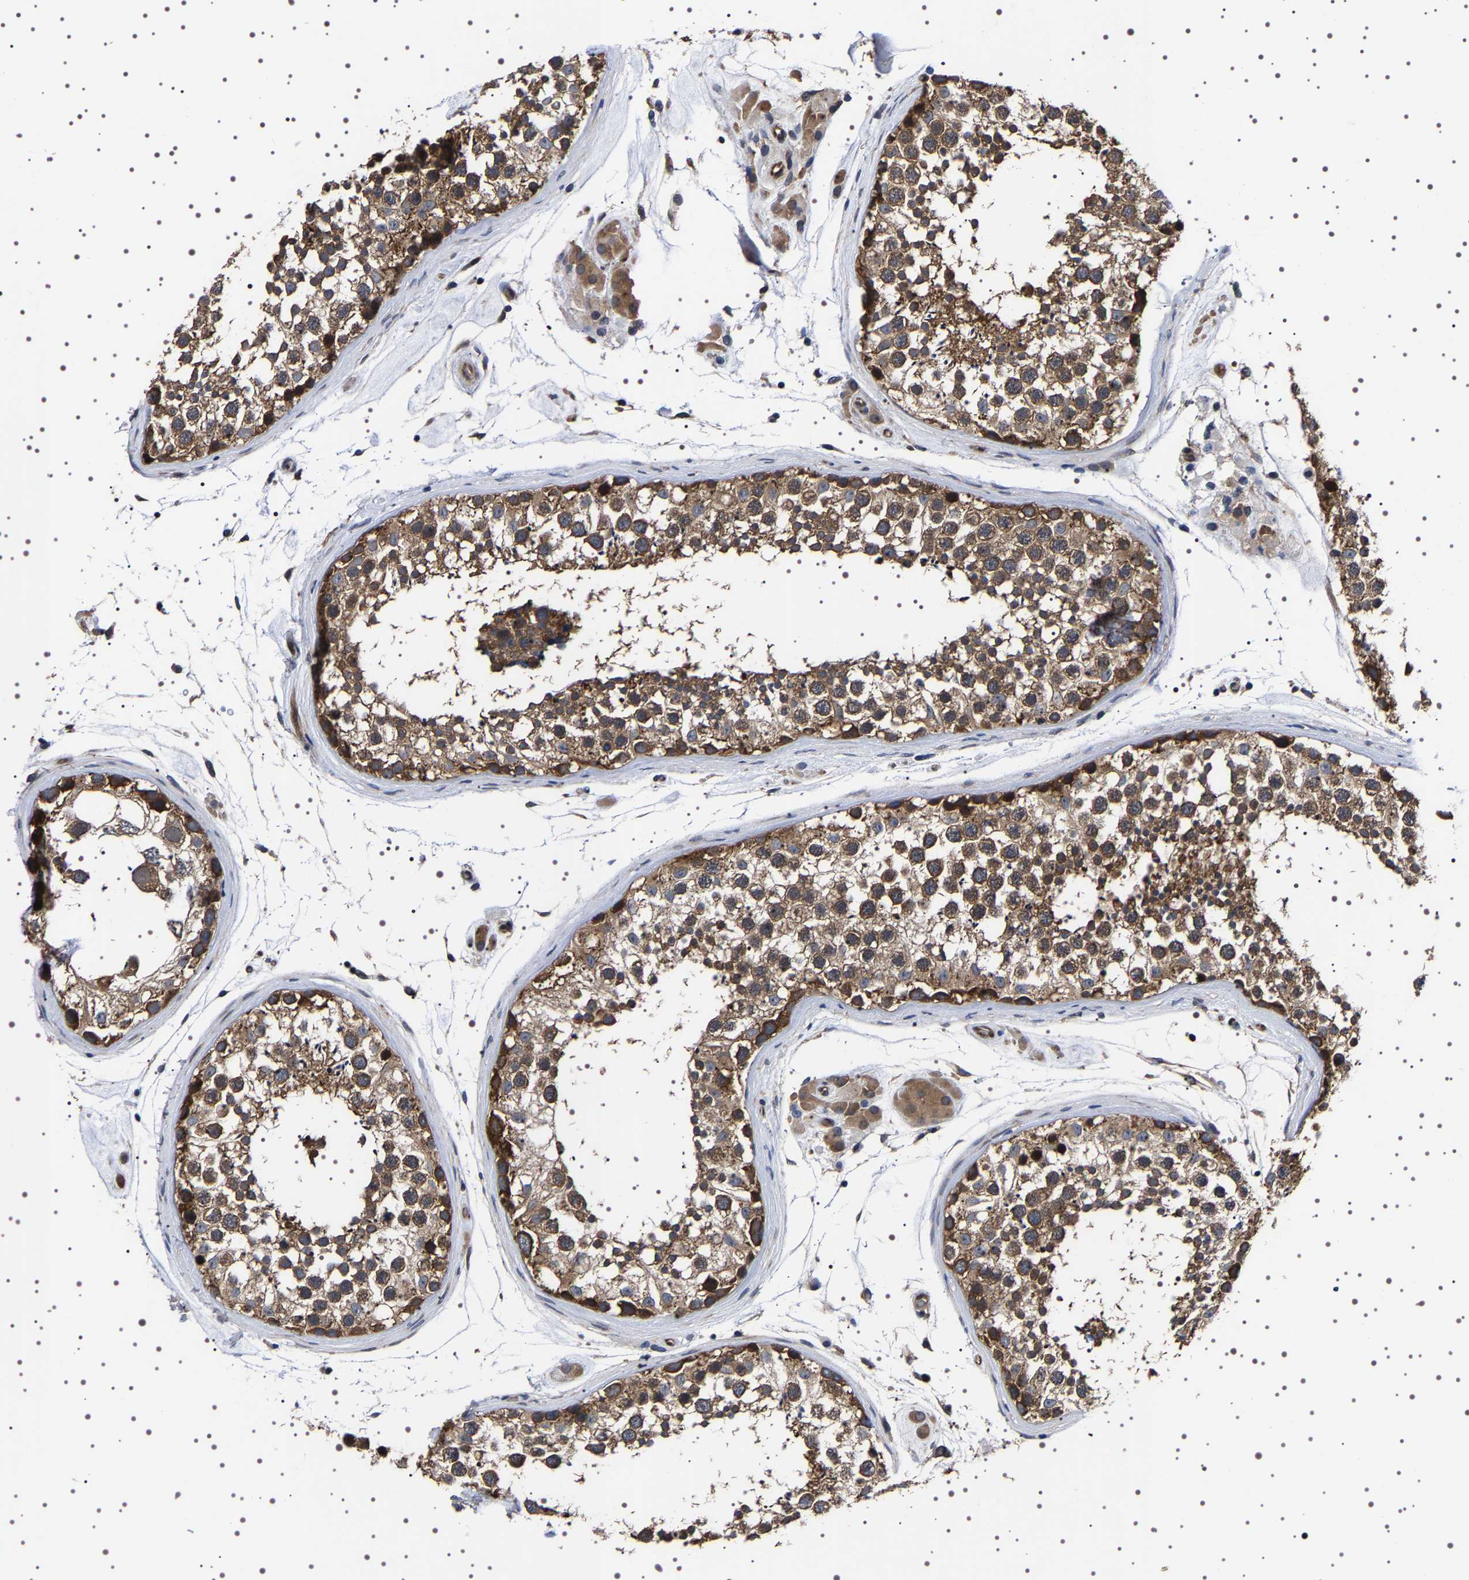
{"staining": {"intensity": "moderate", "quantity": ">75%", "location": "cytoplasmic/membranous"}, "tissue": "testis", "cell_type": "Cells in seminiferous ducts", "image_type": "normal", "snomed": [{"axis": "morphology", "description": "Normal tissue, NOS"}, {"axis": "topography", "description": "Testis"}], "caption": "This is an image of IHC staining of benign testis, which shows moderate staining in the cytoplasmic/membranous of cells in seminiferous ducts.", "gene": "DARS1", "patient": {"sex": "male", "age": 46}}